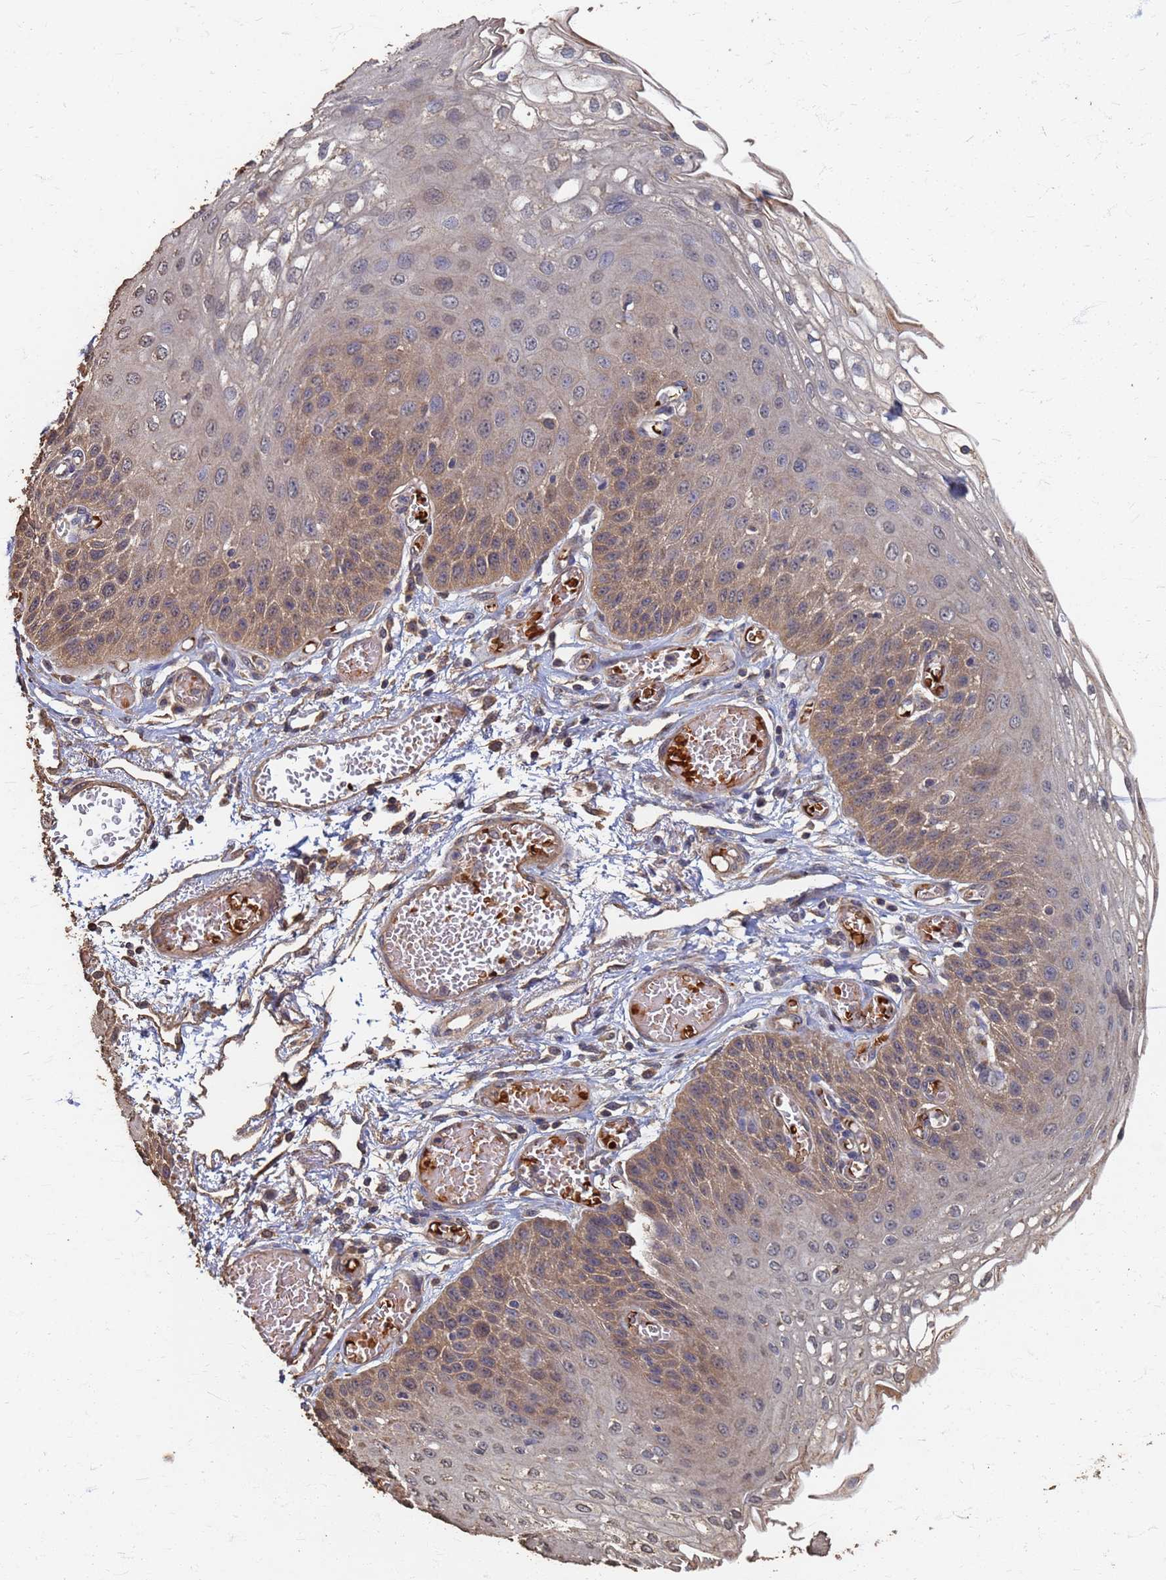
{"staining": {"intensity": "moderate", "quantity": "25%-75%", "location": "cytoplasmic/membranous"}, "tissue": "esophagus", "cell_type": "Squamous epithelial cells", "image_type": "normal", "snomed": [{"axis": "morphology", "description": "Normal tissue, NOS"}, {"axis": "topography", "description": "Esophagus"}], "caption": "Protein positivity by immunohistochemistry shows moderate cytoplasmic/membranous expression in about 25%-75% of squamous epithelial cells in normal esophagus. The staining was performed using DAB to visualize the protein expression in brown, while the nuclei were stained in blue with hematoxylin (Magnification: 20x).", "gene": "DPH5", "patient": {"sex": "male", "age": 81}}